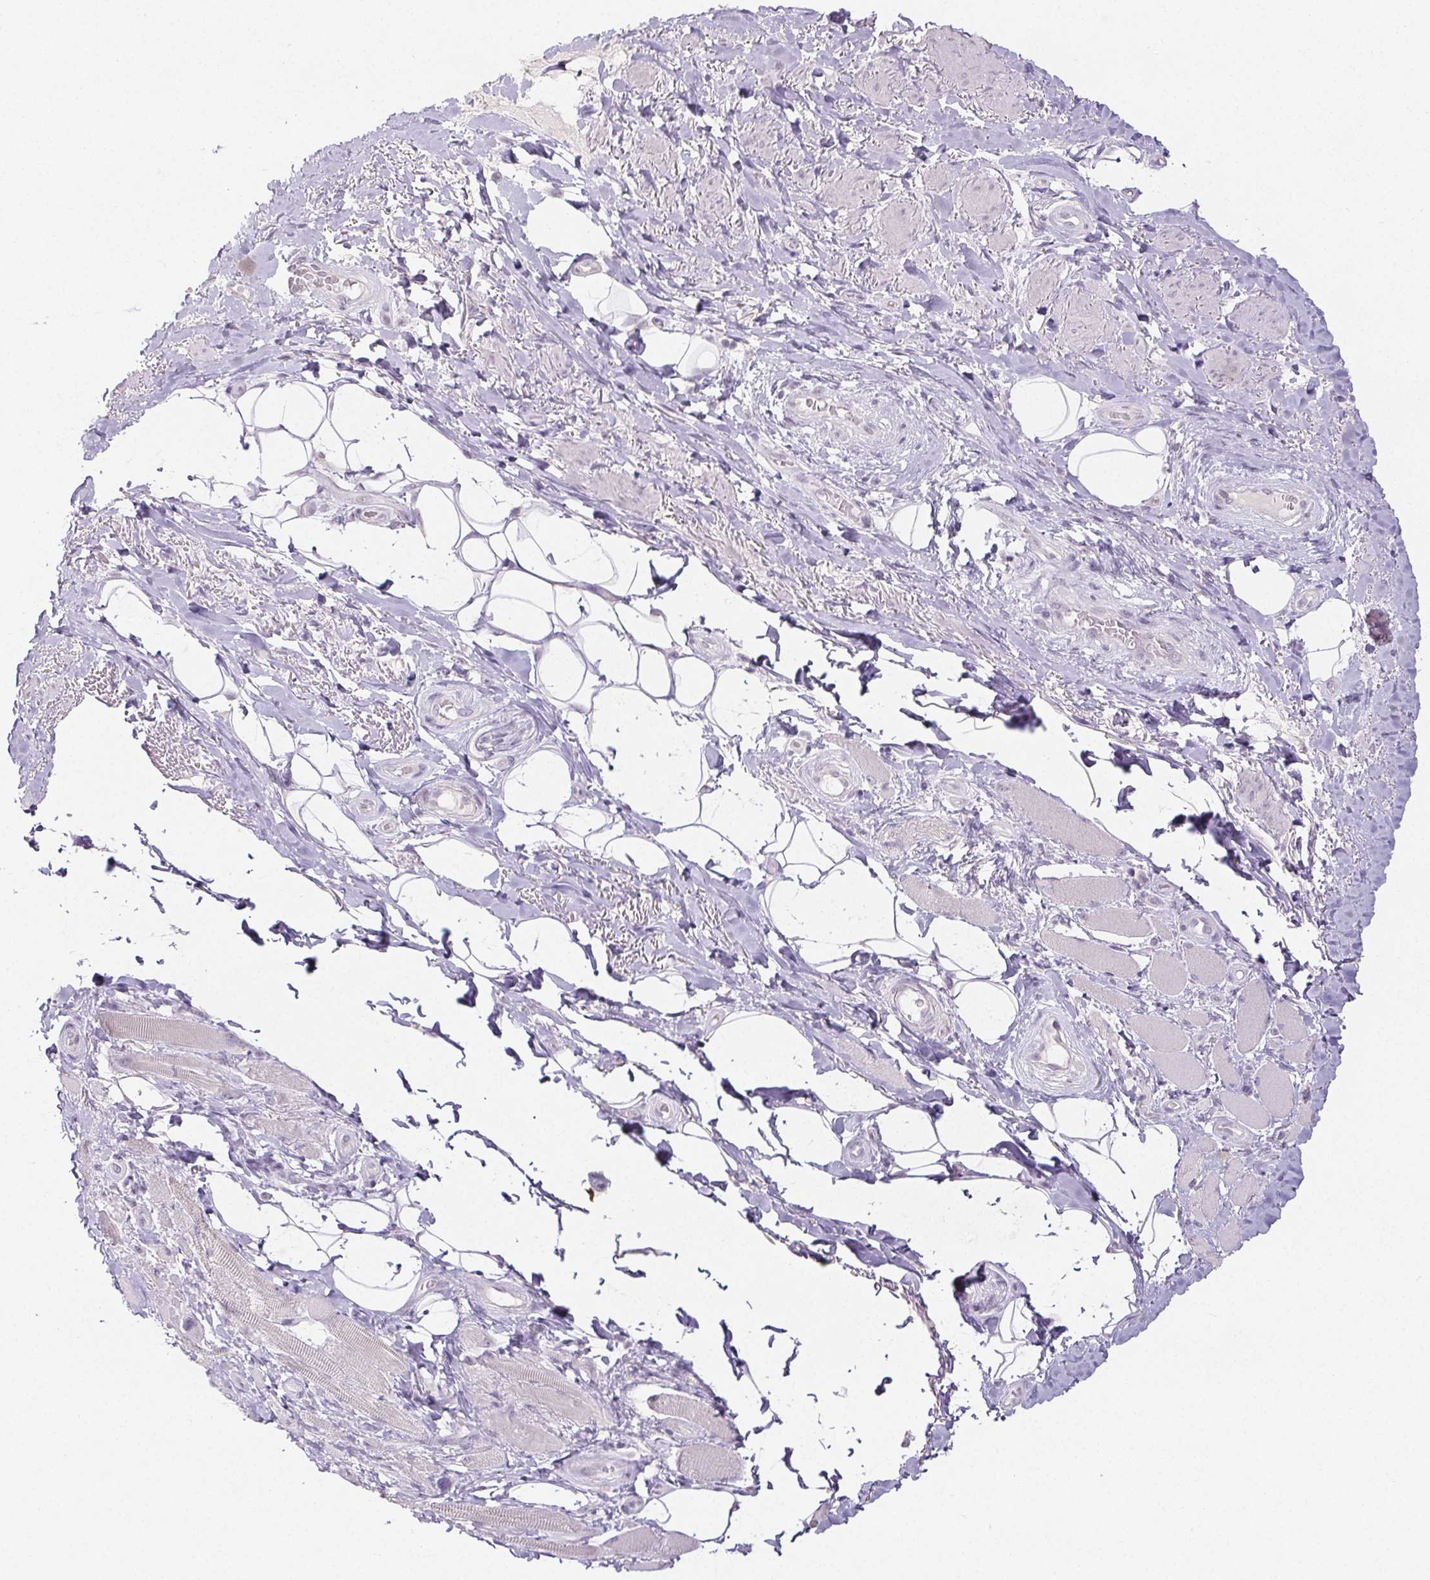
{"staining": {"intensity": "negative", "quantity": "none", "location": "none"}, "tissue": "adipose tissue", "cell_type": "Adipocytes", "image_type": "normal", "snomed": [{"axis": "morphology", "description": "Normal tissue, NOS"}, {"axis": "topography", "description": "Anal"}, {"axis": "topography", "description": "Peripheral nerve tissue"}], "caption": "Immunohistochemistry (IHC) histopathology image of benign human adipose tissue stained for a protein (brown), which demonstrates no staining in adipocytes.", "gene": "PI3", "patient": {"sex": "male", "age": 53}}